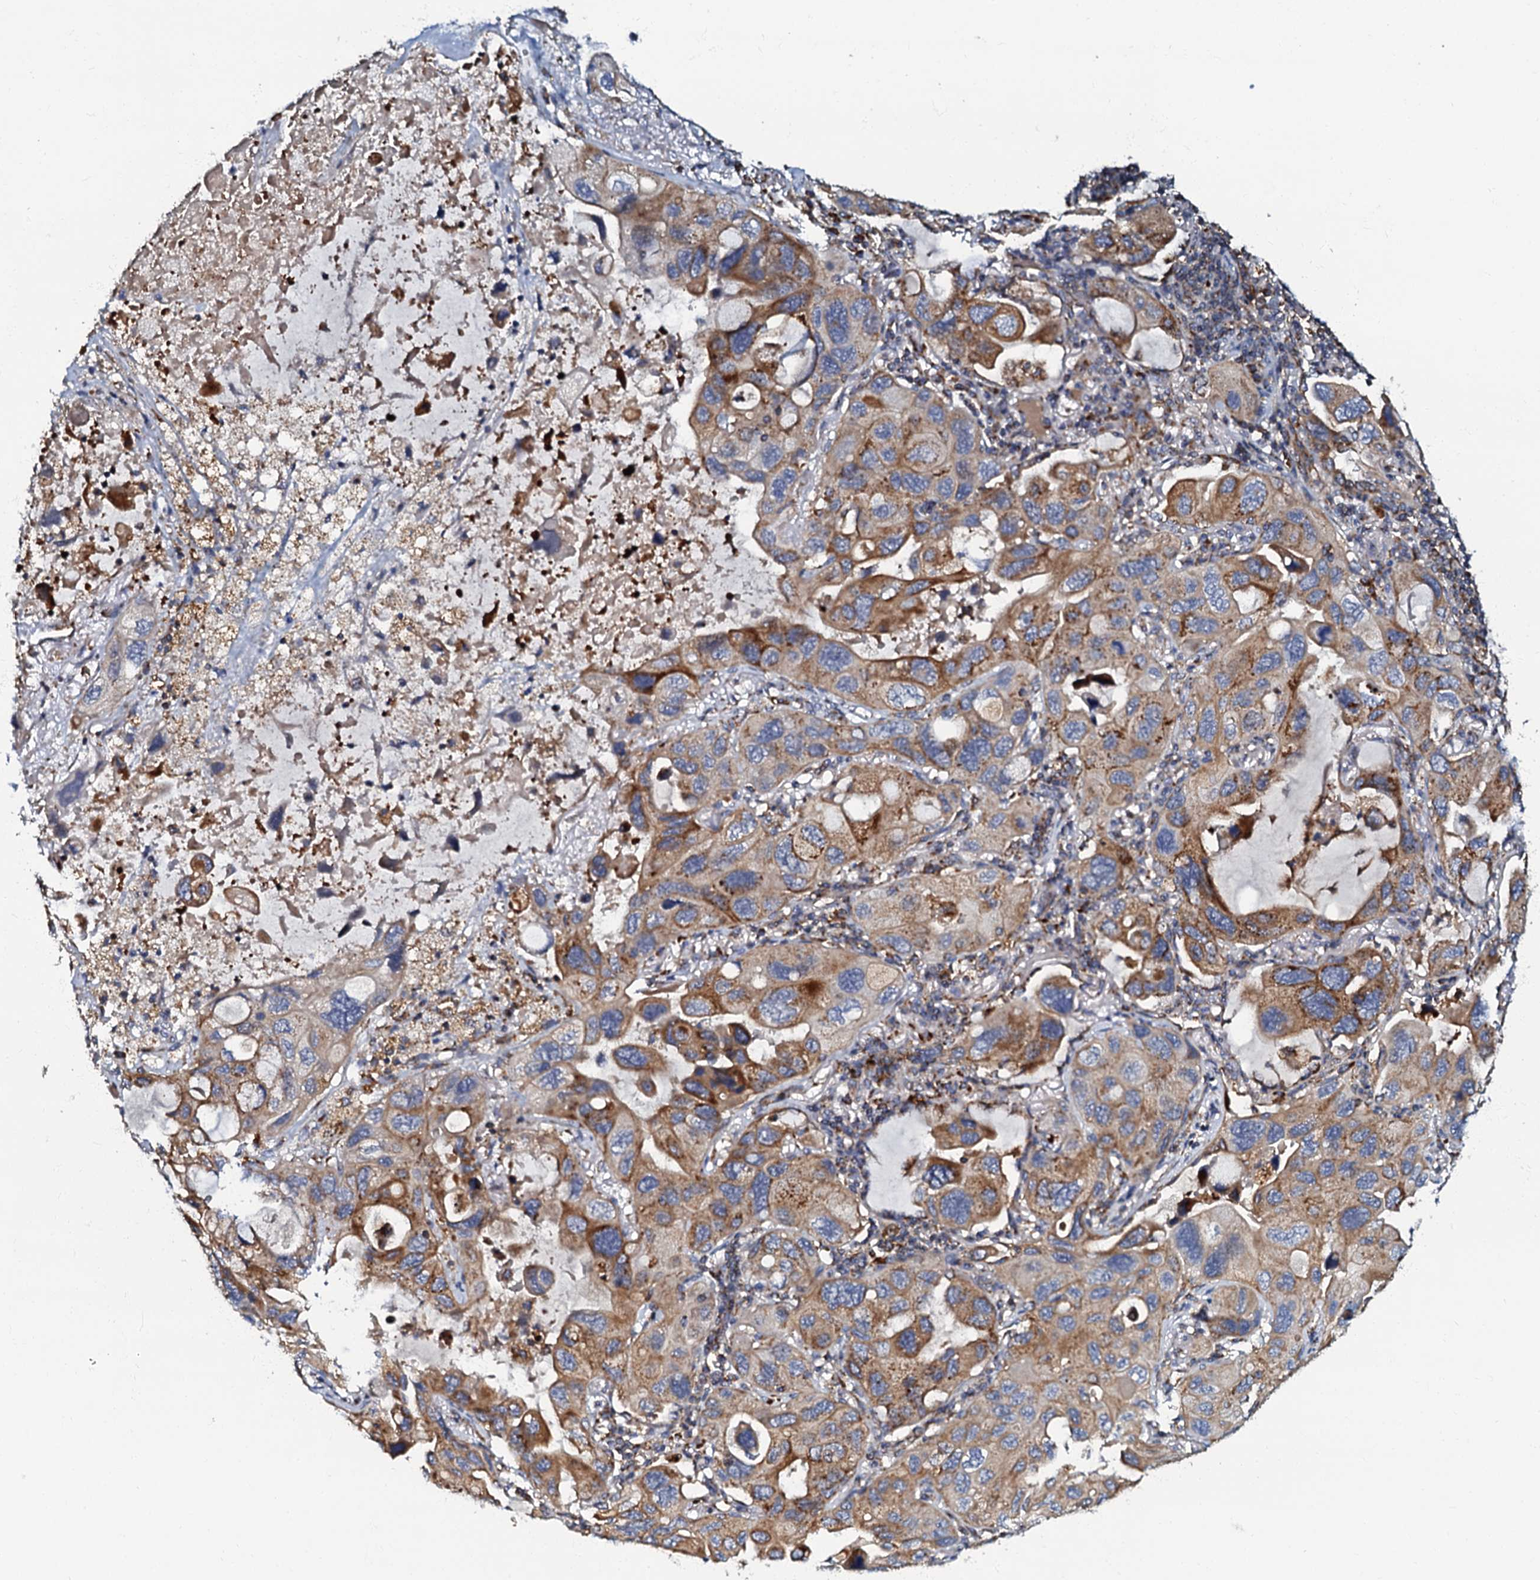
{"staining": {"intensity": "moderate", "quantity": "25%-75%", "location": "cytoplasmic/membranous"}, "tissue": "lung cancer", "cell_type": "Tumor cells", "image_type": "cancer", "snomed": [{"axis": "morphology", "description": "Squamous cell carcinoma, NOS"}, {"axis": "topography", "description": "Lung"}], "caption": "Immunohistochemistry (IHC) of lung cancer (squamous cell carcinoma) reveals medium levels of moderate cytoplasmic/membranous staining in approximately 25%-75% of tumor cells.", "gene": "NDUFA12", "patient": {"sex": "female", "age": 73}}